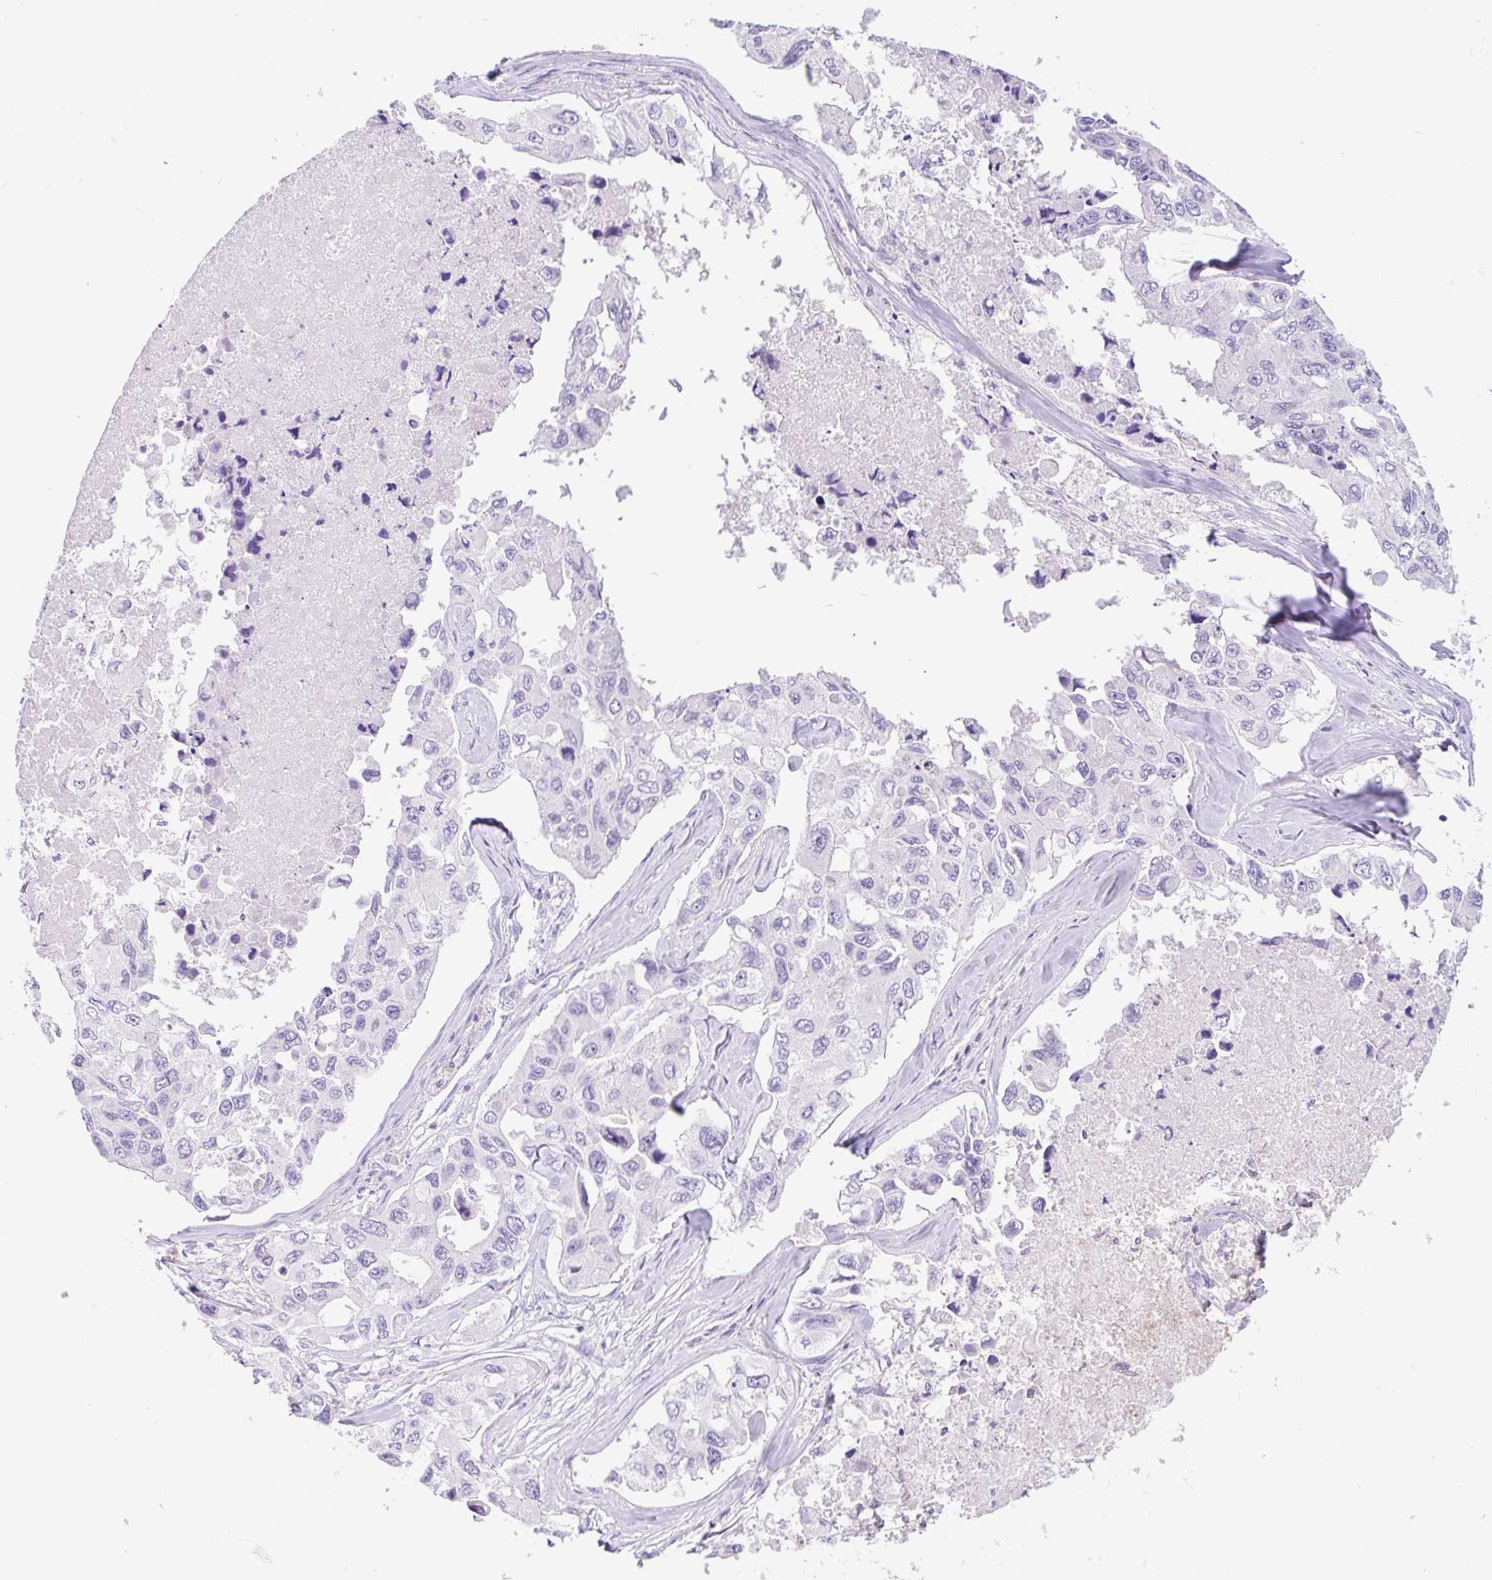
{"staining": {"intensity": "negative", "quantity": "none", "location": "none"}, "tissue": "lung cancer", "cell_type": "Tumor cells", "image_type": "cancer", "snomed": [{"axis": "morphology", "description": "Adenocarcinoma, NOS"}, {"axis": "topography", "description": "Lung"}], "caption": "Immunohistochemistry photomicrograph of adenocarcinoma (lung) stained for a protein (brown), which exhibits no staining in tumor cells.", "gene": "NCF1", "patient": {"sex": "male", "age": 64}}